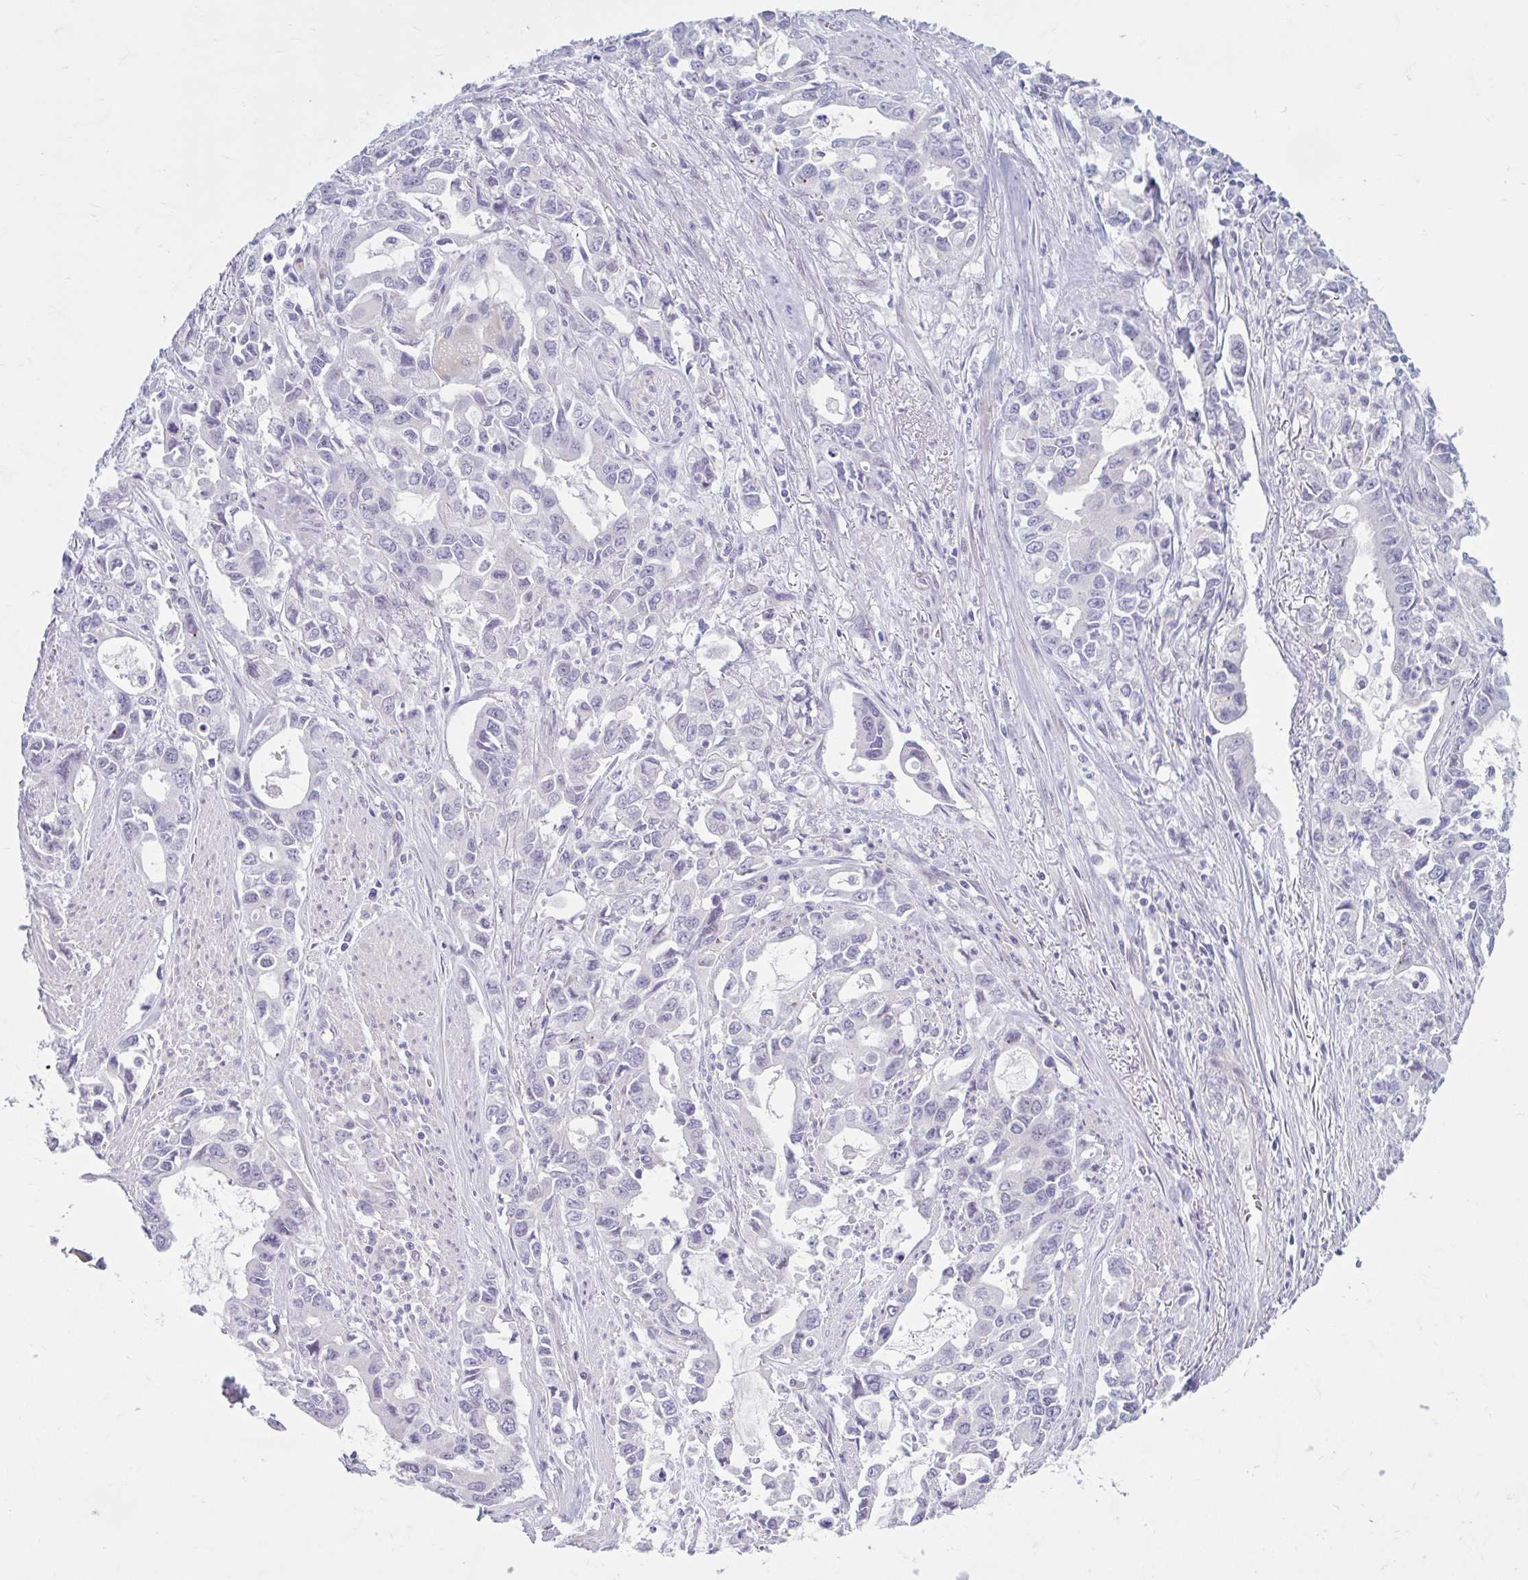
{"staining": {"intensity": "negative", "quantity": "none", "location": "none"}, "tissue": "stomach cancer", "cell_type": "Tumor cells", "image_type": "cancer", "snomed": [{"axis": "morphology", "description": "Adenocarcinoma, NOS"}, {"axis": "topography", "description": "Stomach, upper"}], "caption": "IHC image of neoplastic tissue: human stomach cancer (adenocarcinoma) stained with DAB reveals no significant protein expression in tumor cells.", "gene": "FAM153A", "patient": {"sex": "male", "age": 85}}